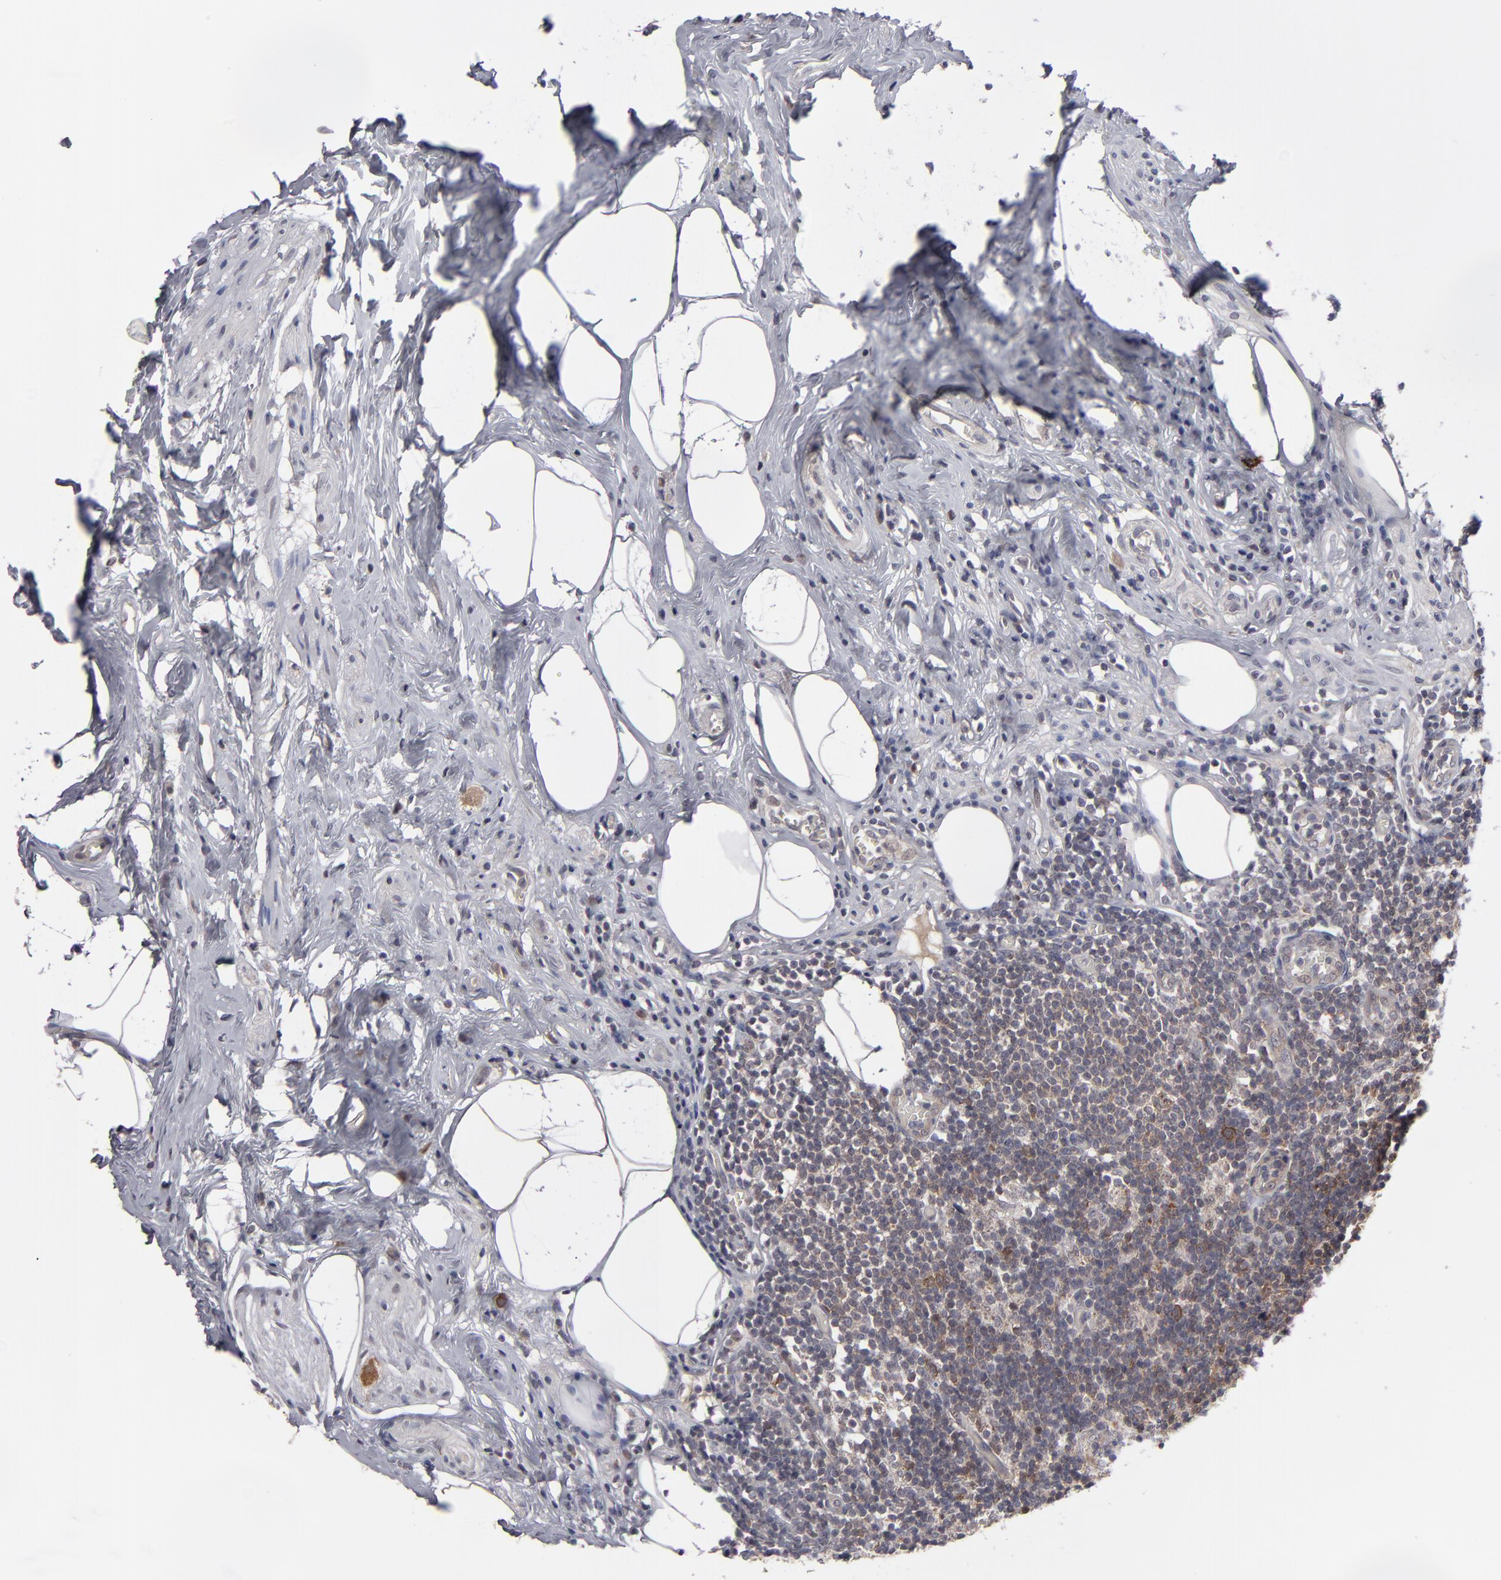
{"staining": {"intensity": "moderate", "quantity": ">75%", "location": "cytoplasmic/membranous"}, "tissue": "appendix", "cell_type": "Glandular cells", "image_type": "normal", "snomed": [{"axis": "morphology", "description": "Normal tissue, NOS"}, {"axis": "topography", "description": "Appendix"}], "caption": "The micrograph shows staining of benign appendix, revealing moderate cytoplasmic/membranous protein positivity (brown color) within glandular cells.", "gene": "GLCCI1", "patient": {"sex": "male", "age": 38}}